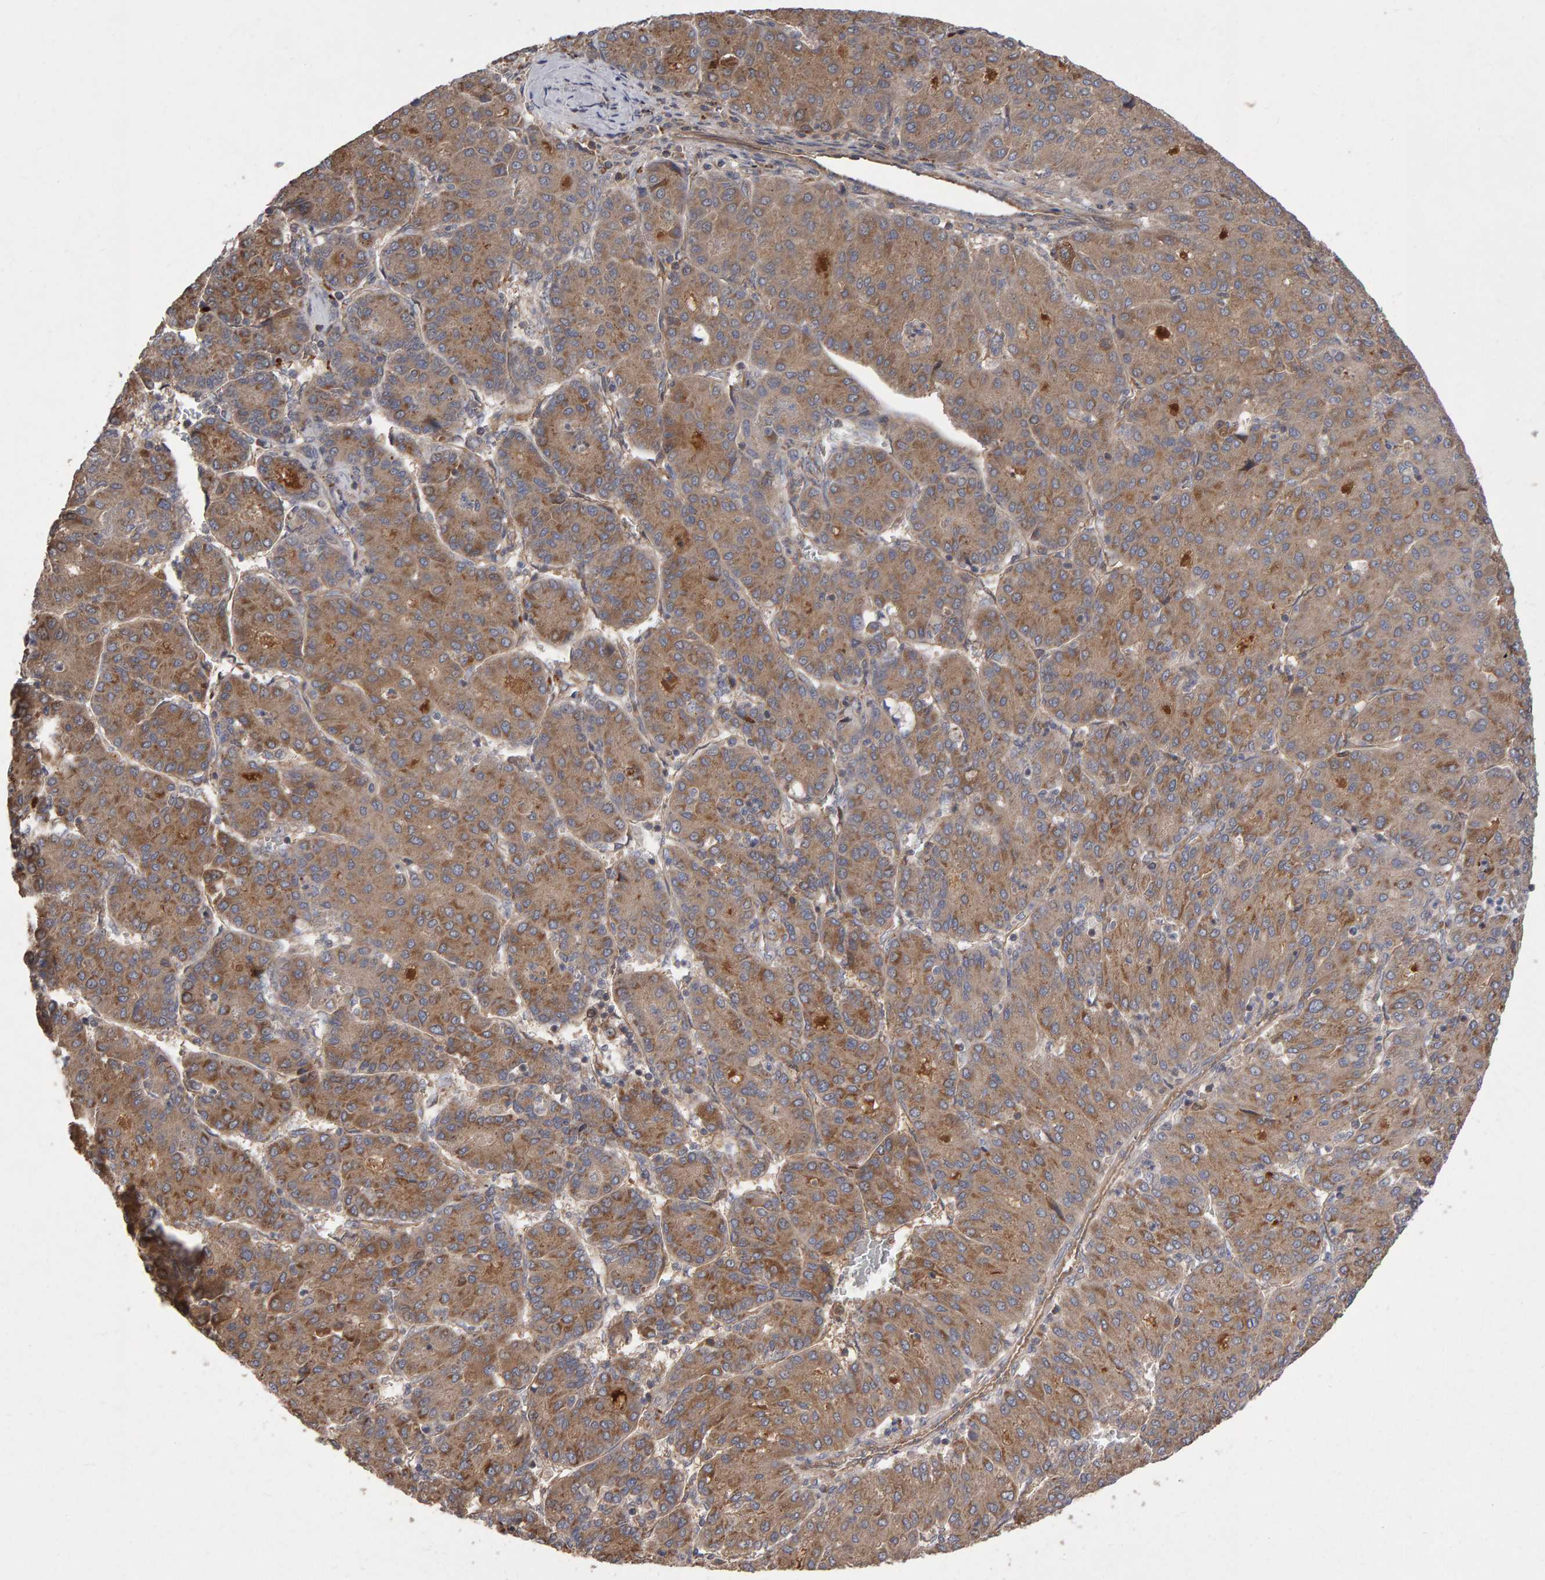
{"staining": {"intensity": "moderate", "quantity": ">75%", "location": "cytoplasmic/membranous"}, "tissue": "liver cancer", "cell_type": "Tumor cells", "image_type": "cancer", "snomed": [{"axis": "morphology", "description": "Carcinoma, Hepatocellular, NOS"}, {"axis": "topography", "description": "Liver"}], "caption": "Protein expression analysis of human liver cancer reveals moderate cytoplasmic/membranous expression in about >75% of tumor cells.", "gene": "PGS1", "patient": {"sex": "male", "age": 65}}